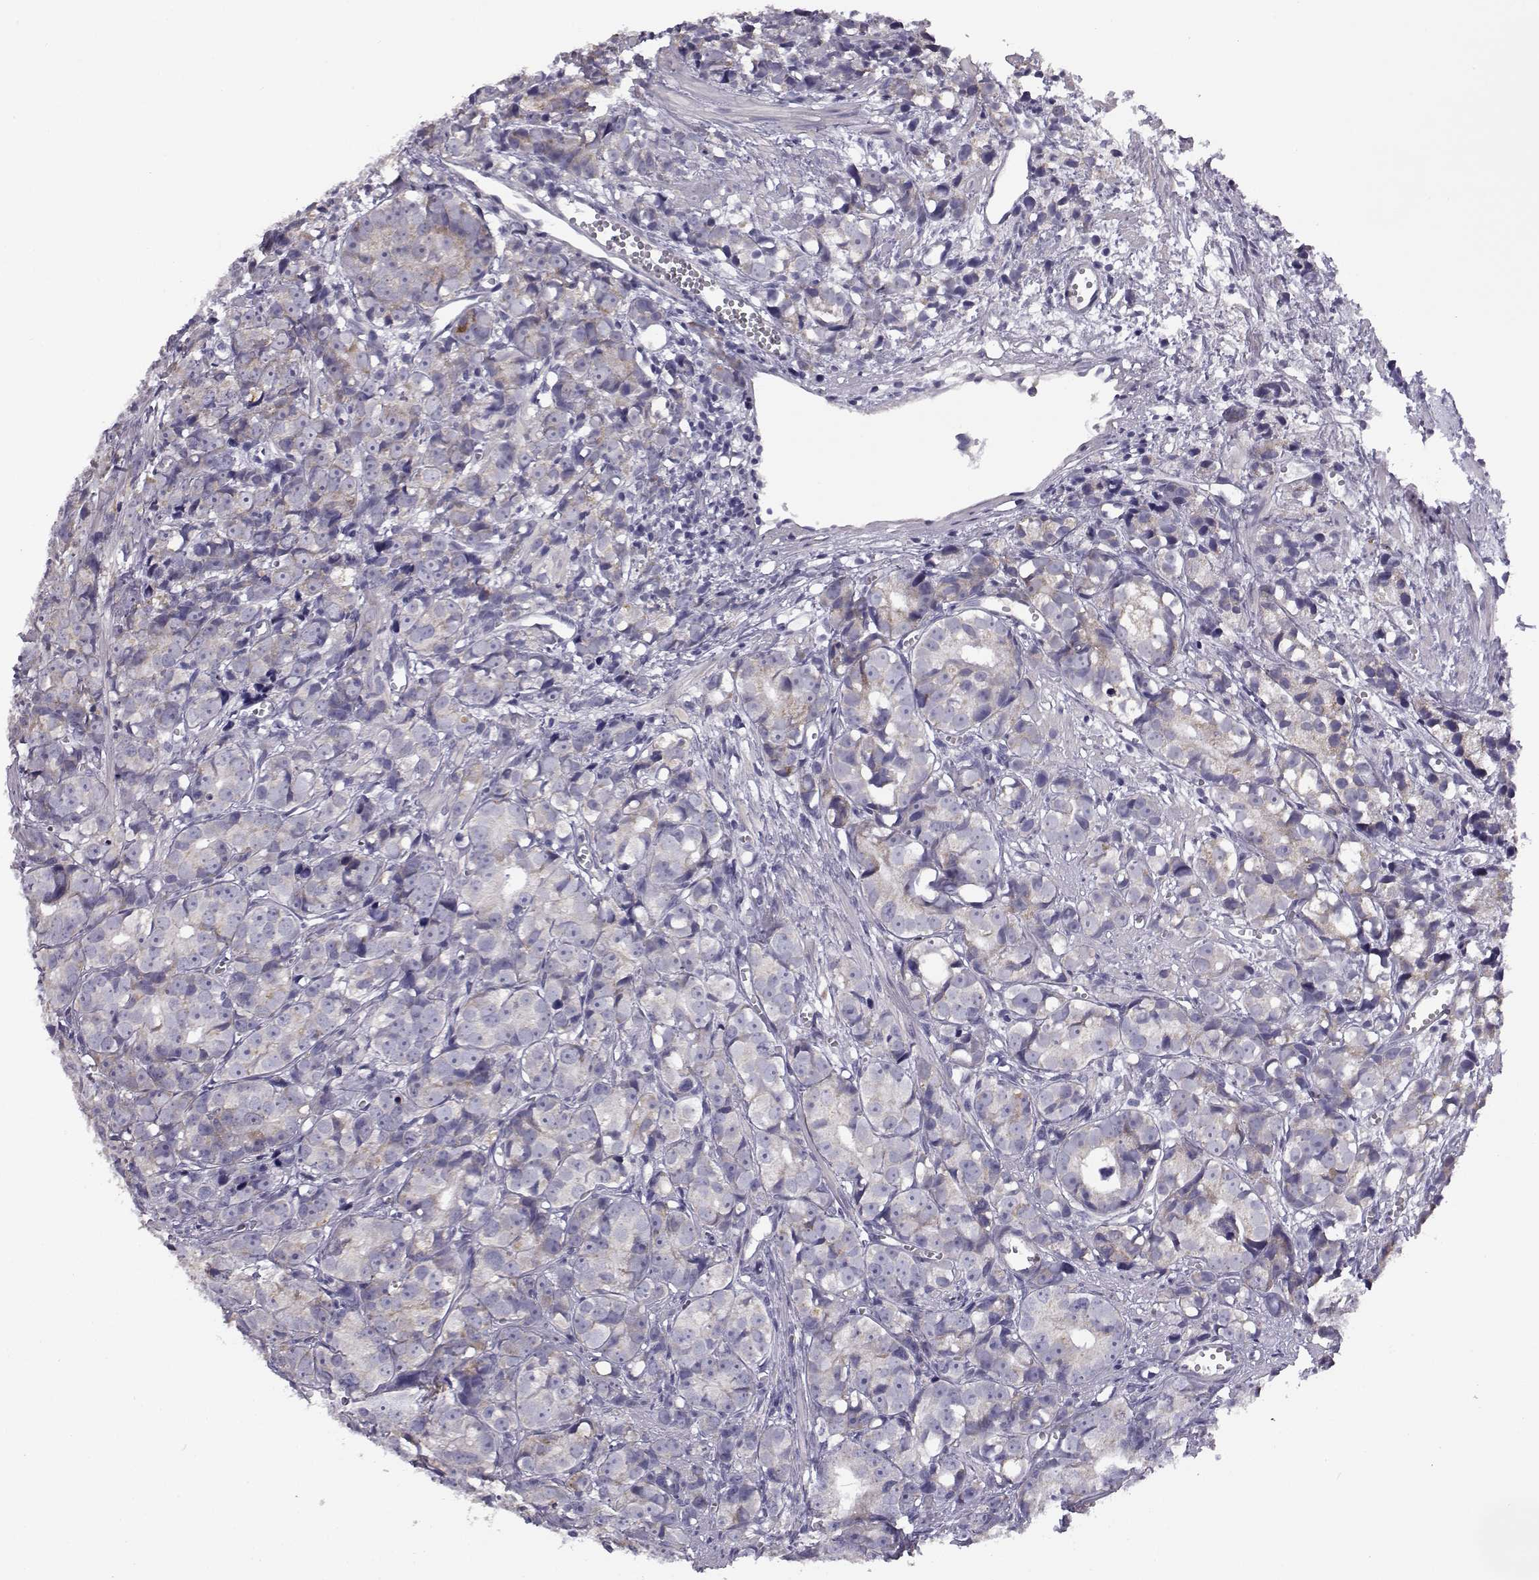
{"staining": {"intensity": "negative", "quantity": "none", "location": "none"}, "tissue": "prostate cancer", "cell_type": "Tumor cells", "image_type": "cancer", "snomed": [{"axis": "morphology", "description": "Adenocarcinoma, High grade"}, {"axis": "topography", "description": "Prostate"}], "caption": "Image shows no significant protein positivity in tumor cells of prostate high-grade adenocarcinoma. Nuclei are stained in blue.", "gene": "KCNMB4", "patient": {"sex": "male", "age": 77}}